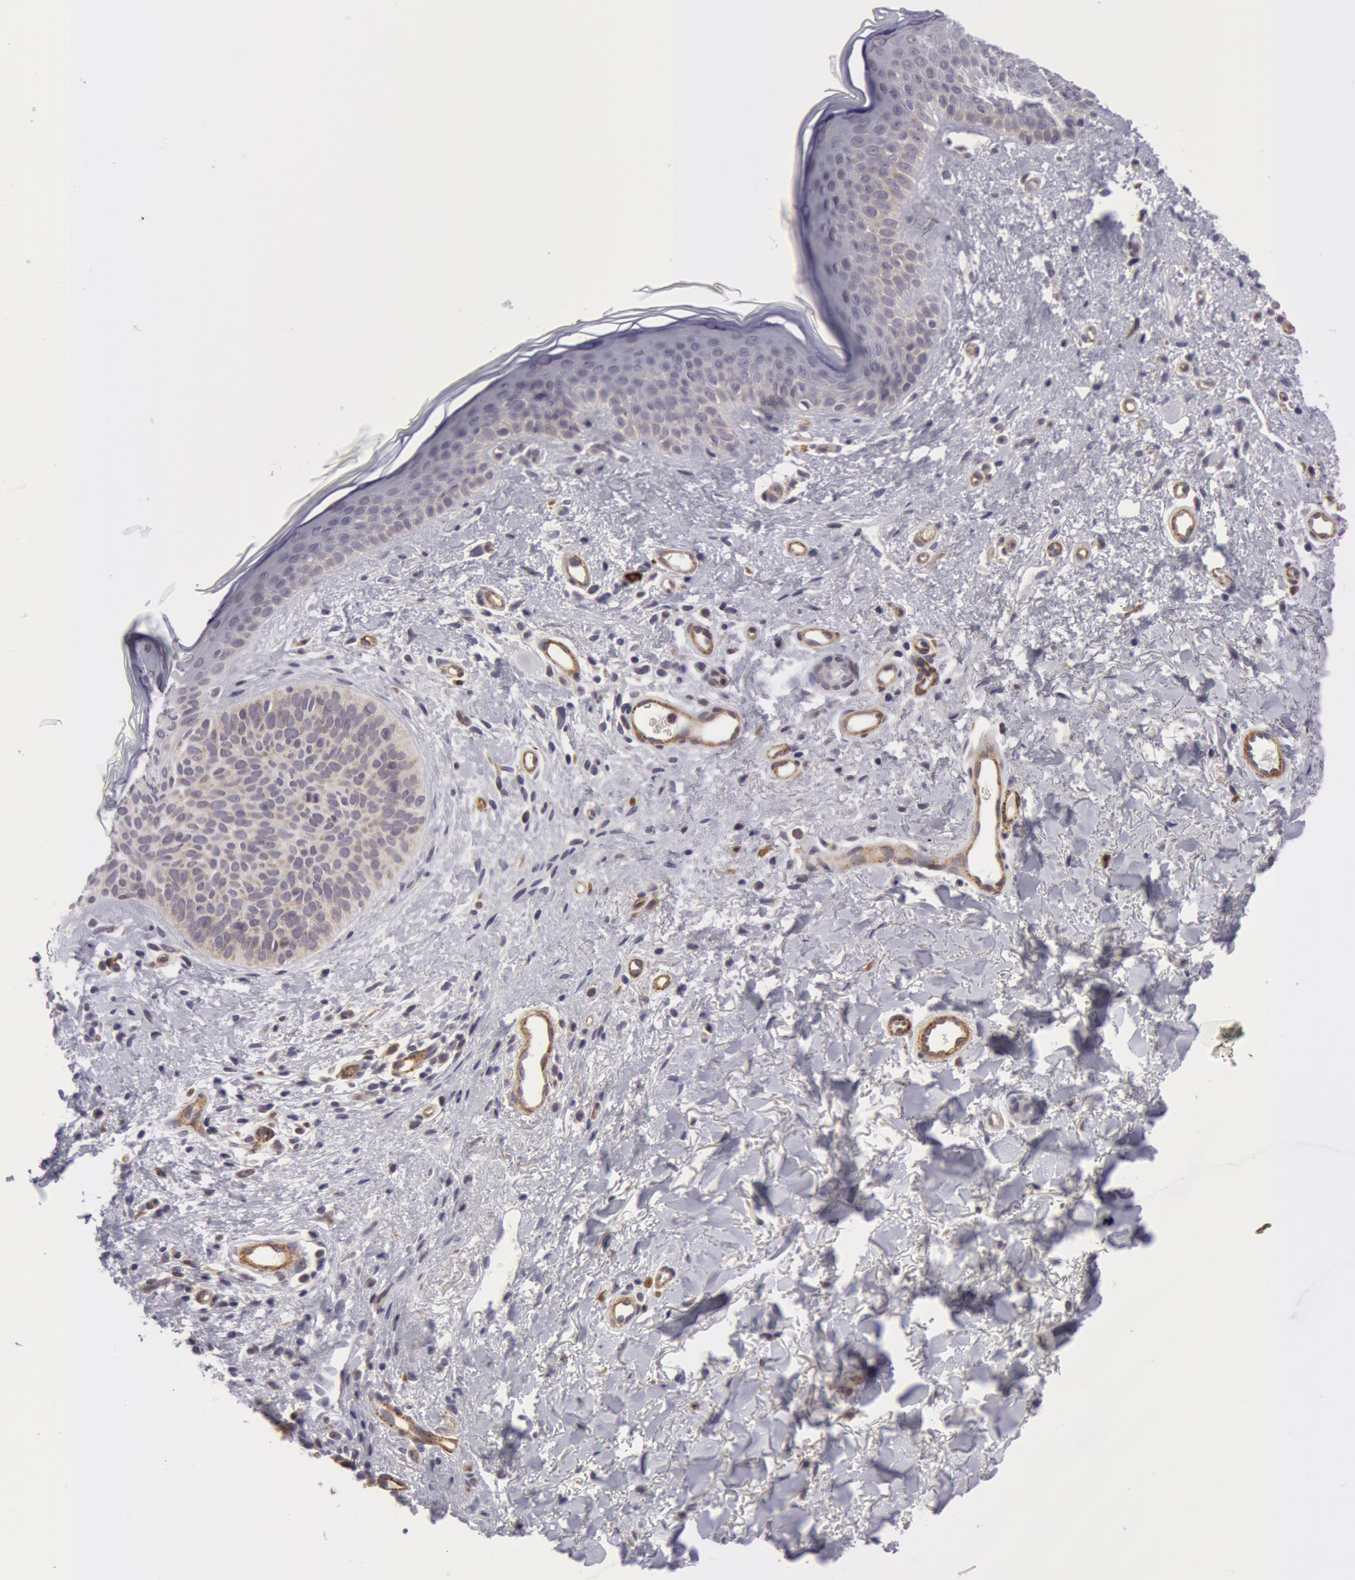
{"staining": {"intensity": "negative", "quantity": "none", "location": "none"}, "tissue": "skin cancer", "cell_type": "Tumor cells", "image_type": "cancer", "snomed": [{"axis": "morphology", "description": "Basal cell carcinoma"}, {"axis": "topography", "description": "Skin"}], "caption": "A photomicrograph of skin cancer (basal cell carcinoma) stained for a protein demonstrates no brown staining in tumor cells.", "gene": "IL23A", "patient": {"sex": "female", "age": 78}}